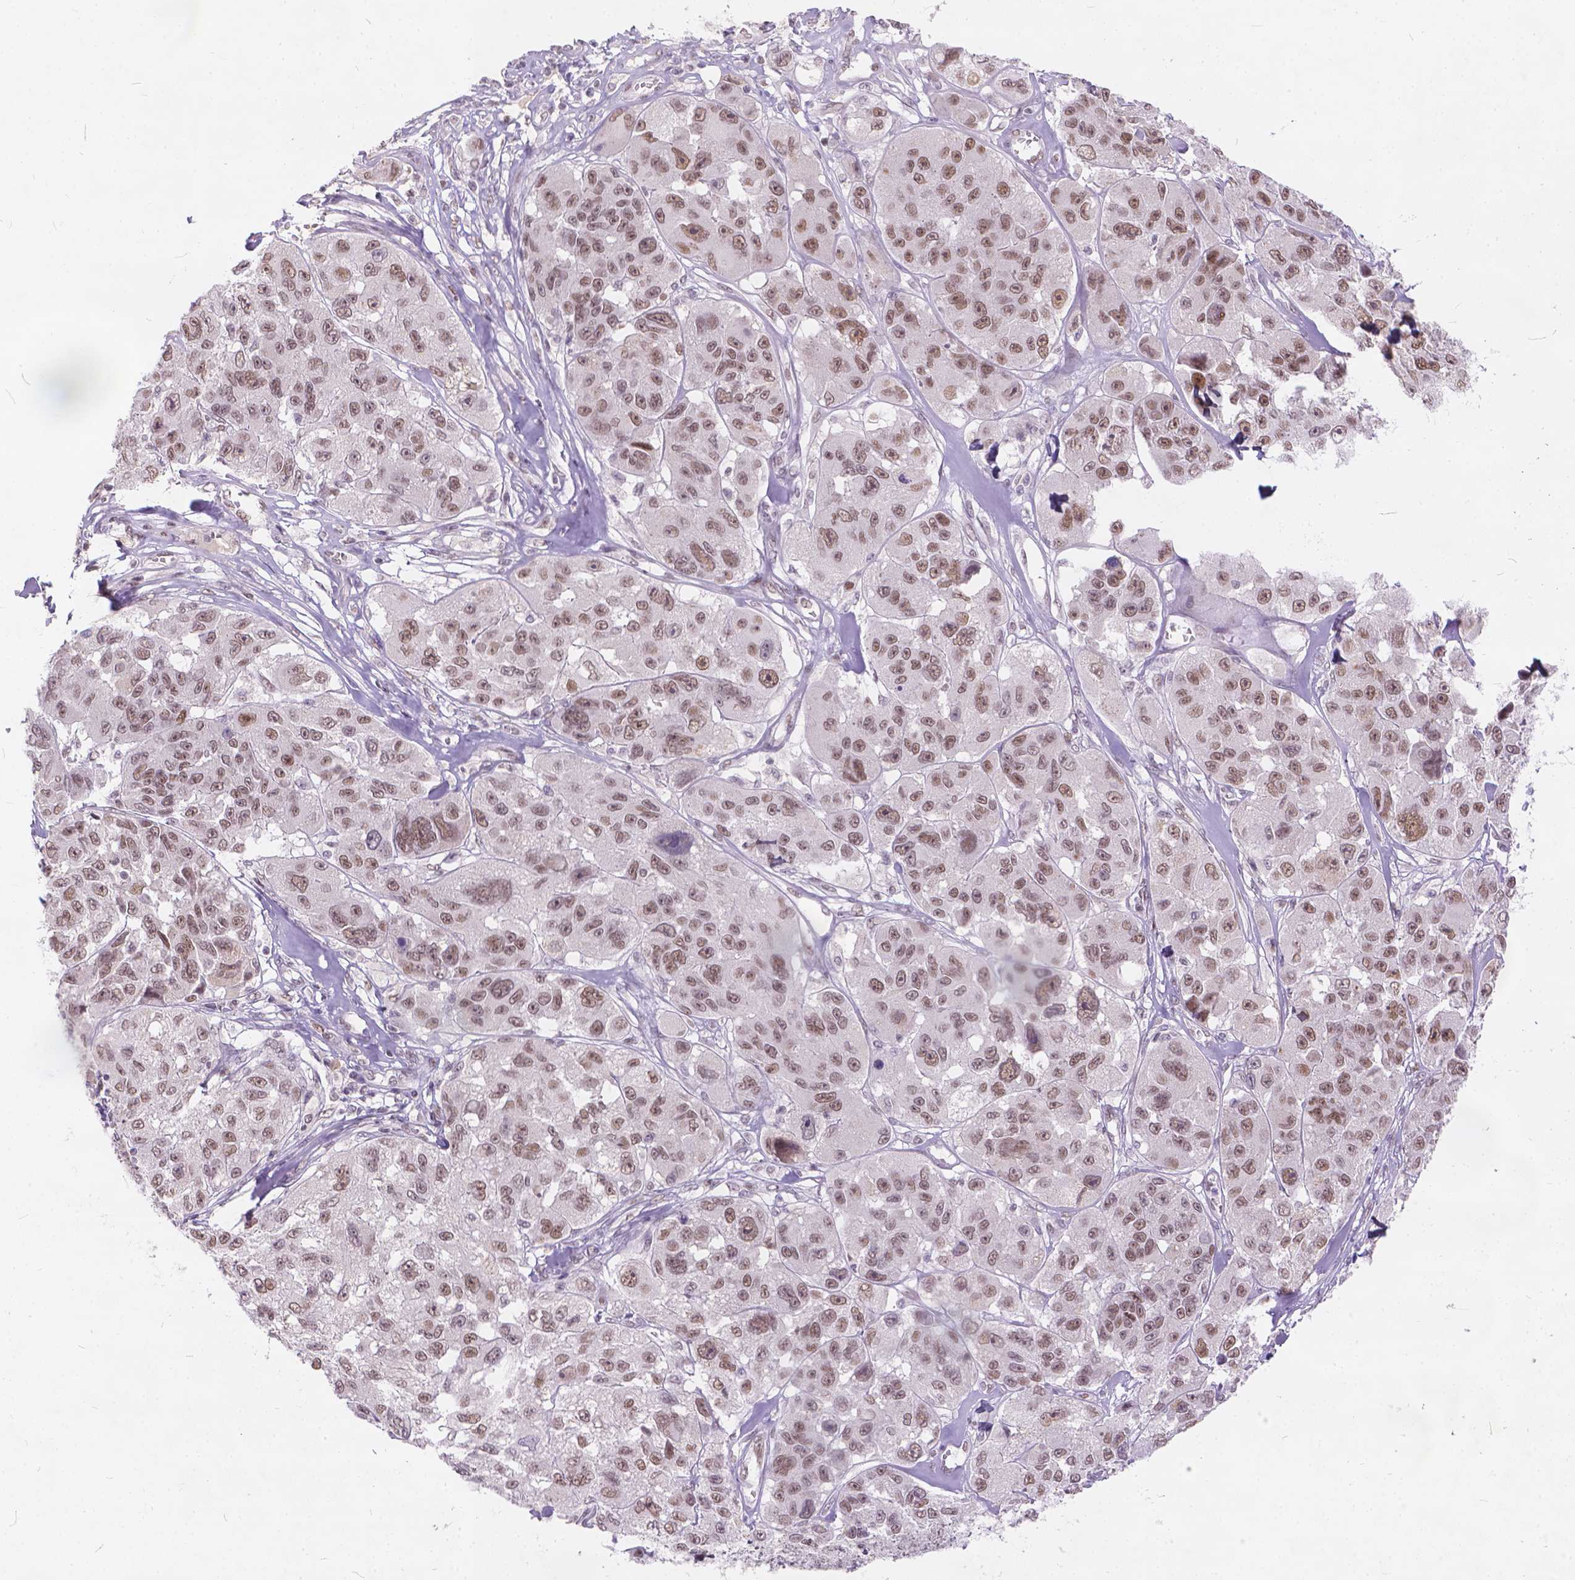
{"staining": {"intensity": "weak", "quantity": ">75%", "location": "nuclear"}, "tissue": "melanoma", "cell_type": "Tumor cells", "image_type": "cancer", "snomed": [{"axis": "morphology", "description": "Malignant melanoma, NOS"}, {"axis": "topography", "description": "Skin"}], "caption": "This is a histology image of immunohistochemistry (IHC) staining of melanoma, which shows weak expression in the nuclear of tumor cells.", "gene": "FAM53A", "patient": {"sex": "female", "age": 66}}